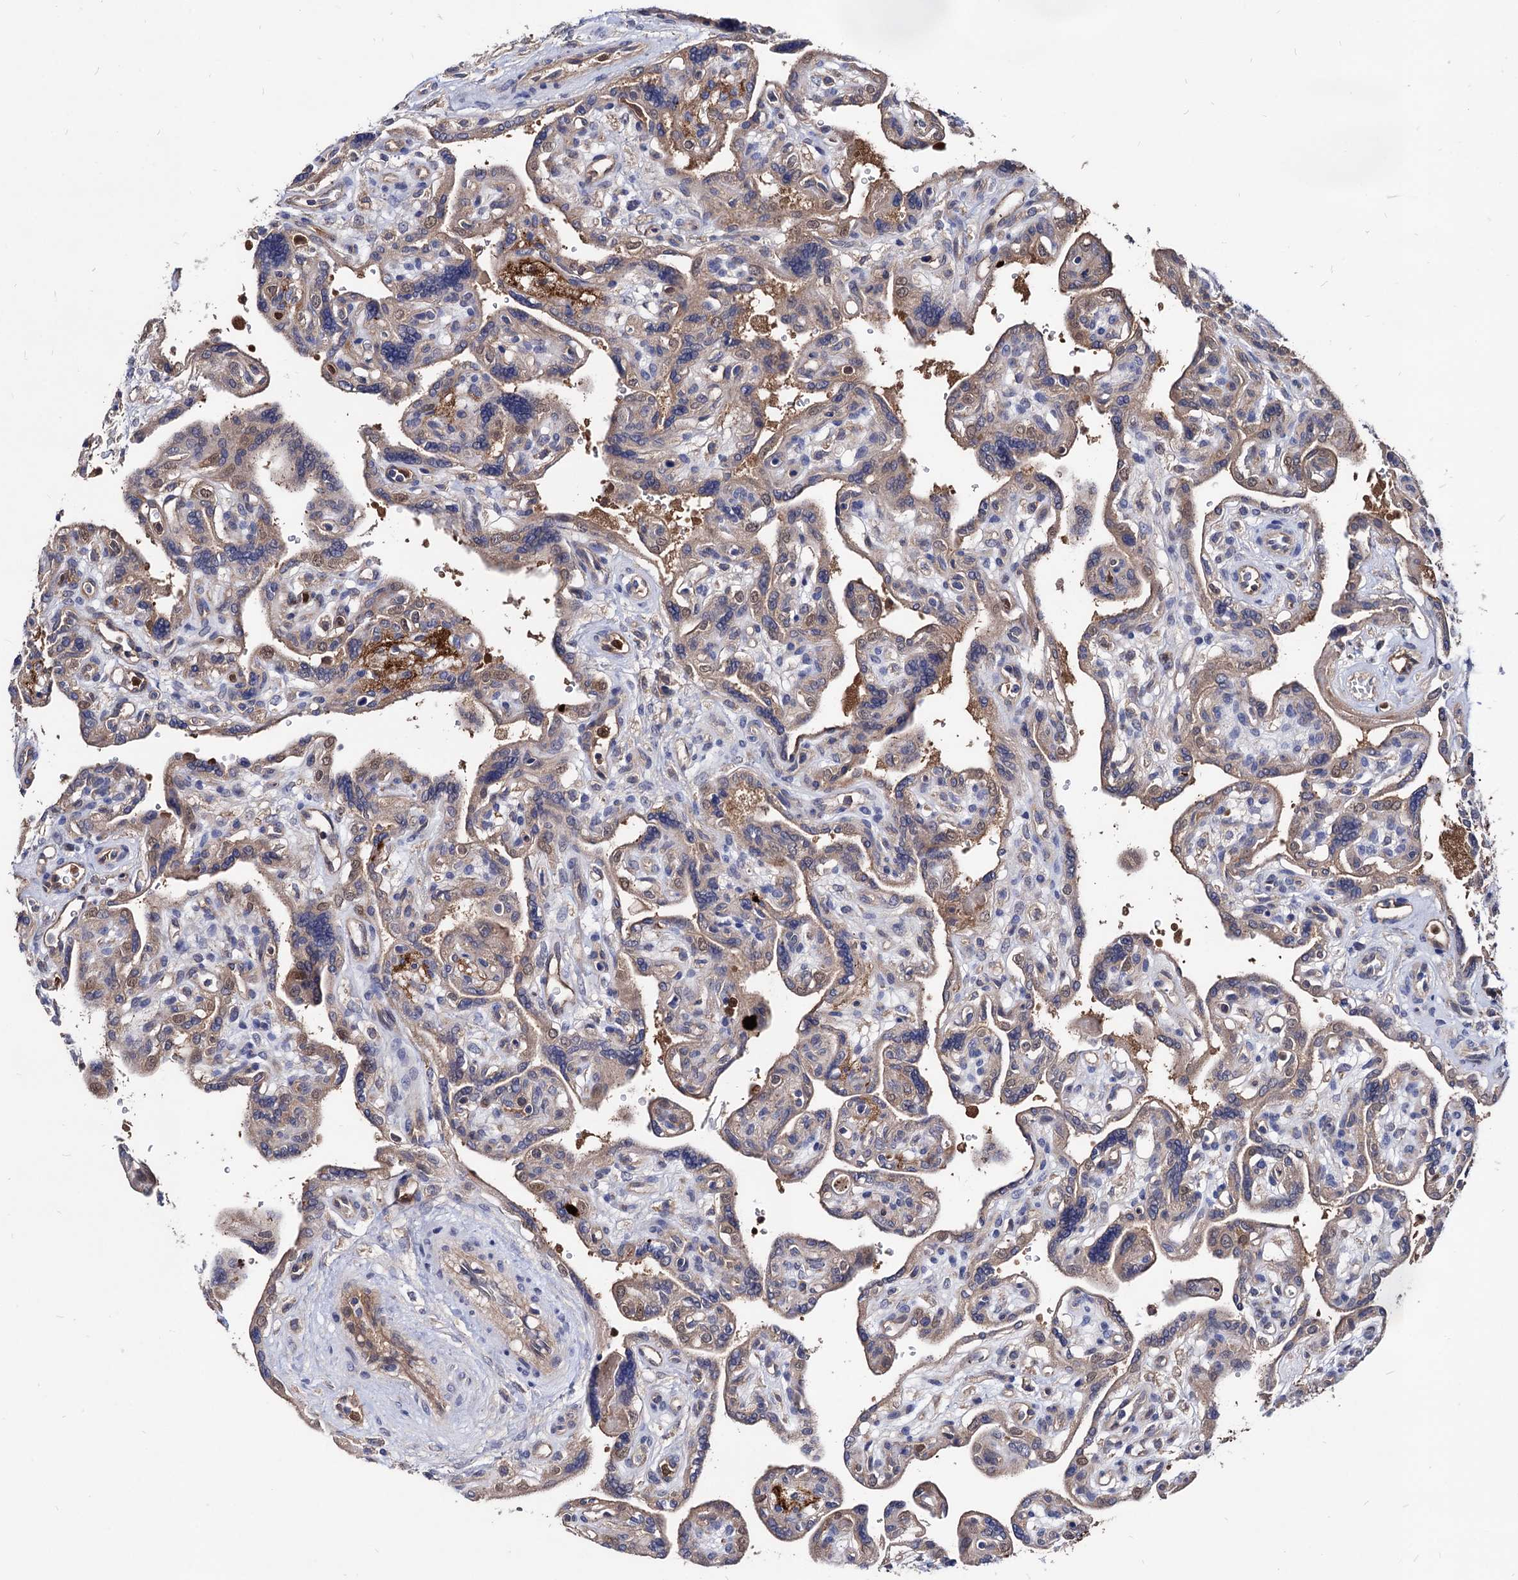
{"staining": {"intensity": "moderate", "quantity": "25%-75%", "location": "cytoplasmic/membranous,nuclear"}, "tissue": "placenta", "cell_type": "Trophoblastic cells", "image_type": "normal", "snomed": [{"axis": "morphology", "description": "Normal tissue, NOS"}, {"axis": "topography", "description": "Placenta"}], "caption": "Immunohistochemical staining of unremarkable placenta demonstrates 25%-75% levels of moderate cytoplasmic/membranous,nuclear protein positivity in about 25%-75% of trophoblastic cells.", "gene": "CPPED1", "patient": {"sex": "female", "age": 39}}